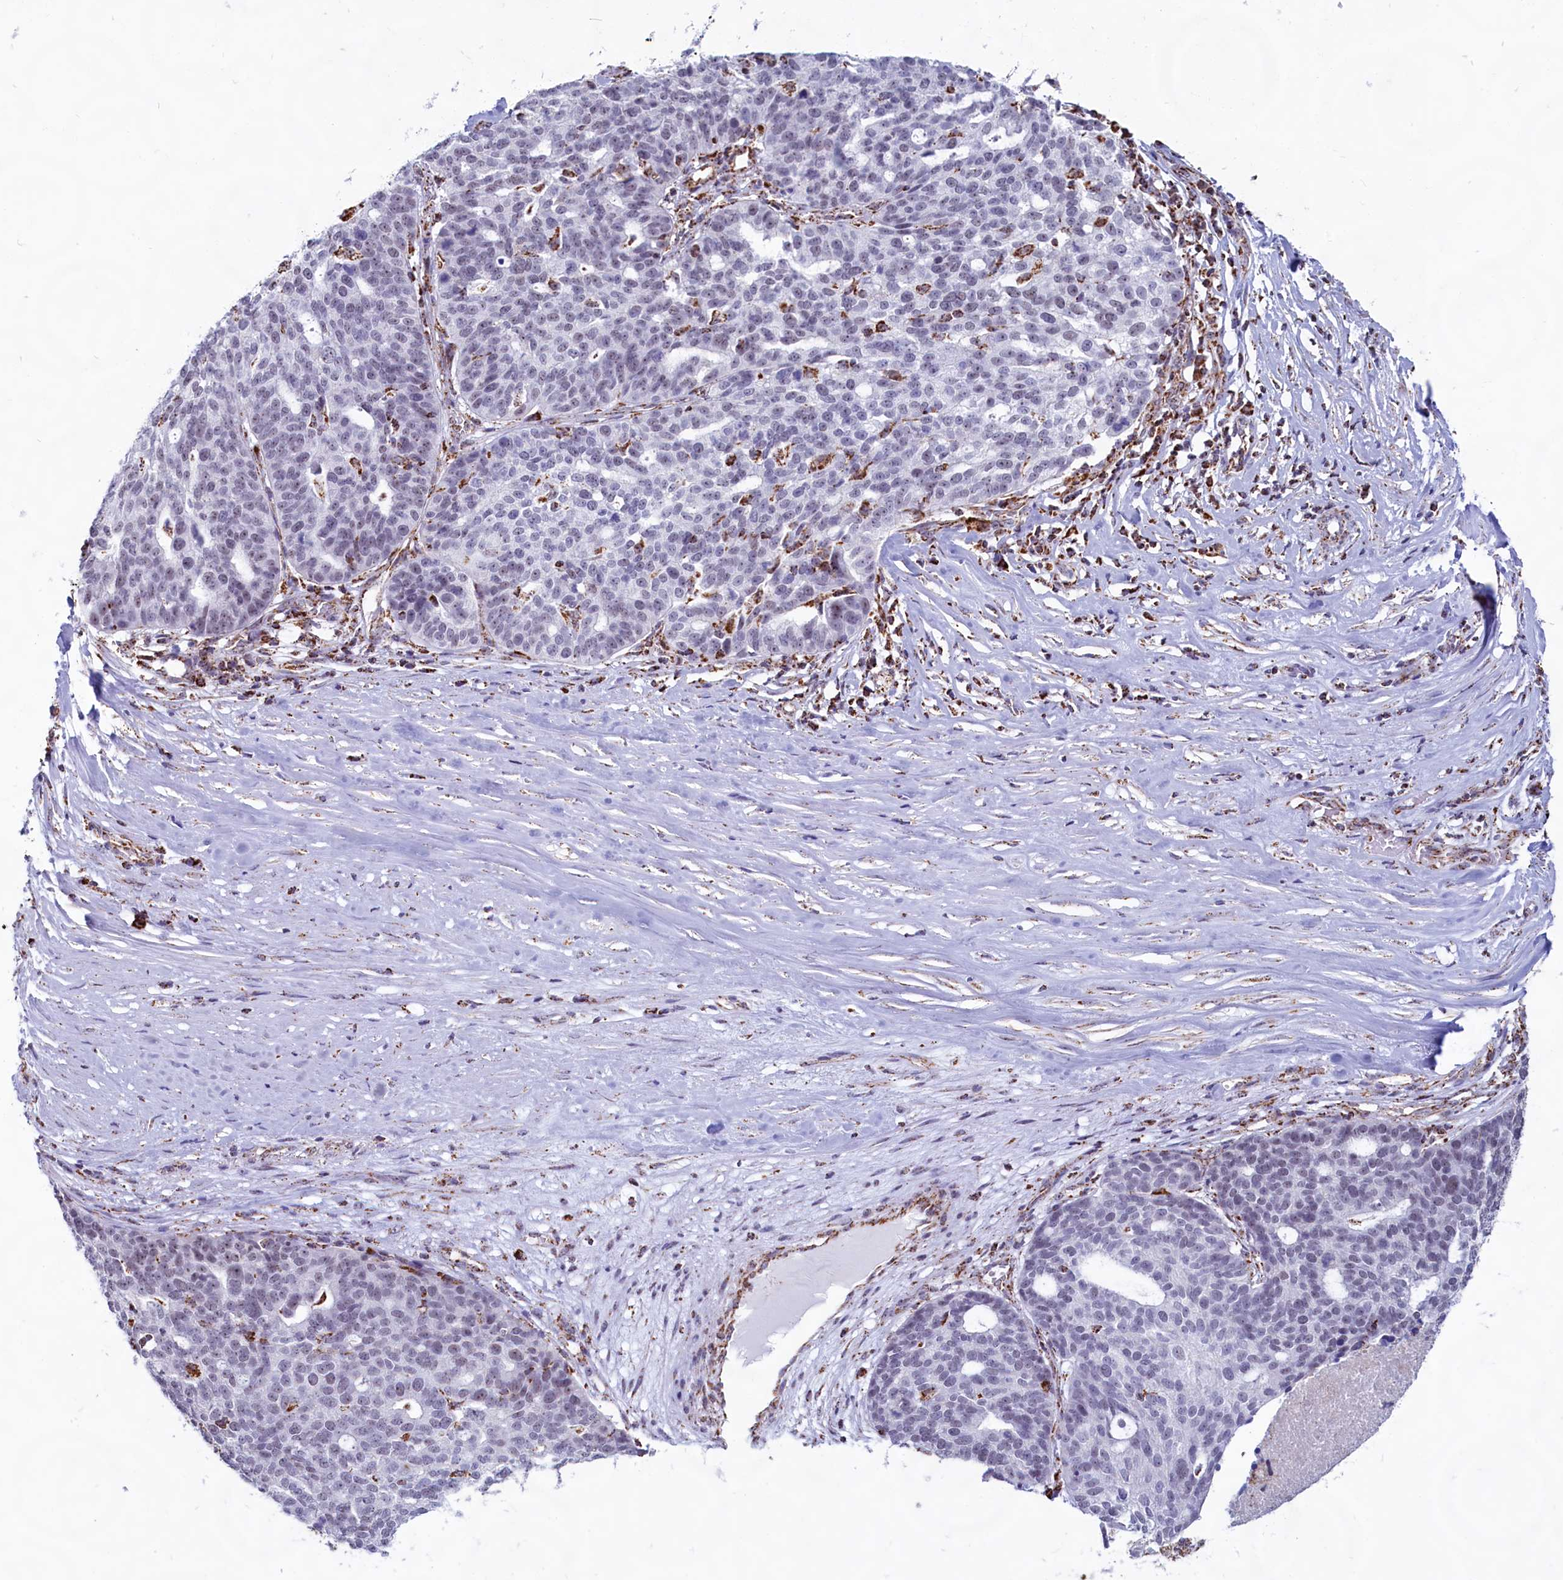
{"staining": {"intensity": "negative", "quantity": "none", "location": "none"}, "tissue": "ovarian cancer", "cell_type": "Tumor cells", "image_type": "cancer", "snomed": [{"axis": "morphology", "description": "Cystadenocarcinoma, serous, NOS"}, {"axis": "topography", "description": "Ovary"}], "caption": "Immunohistochemical staining of ovarian cancer (serous cystadenocarcinoma) exhibits no significant positivity in tumor cells. (Immunohistochemistry, brightfield microscopy, high magnification).", "gene": "C1D", "patient": {"sex": "female", "age": 59}}